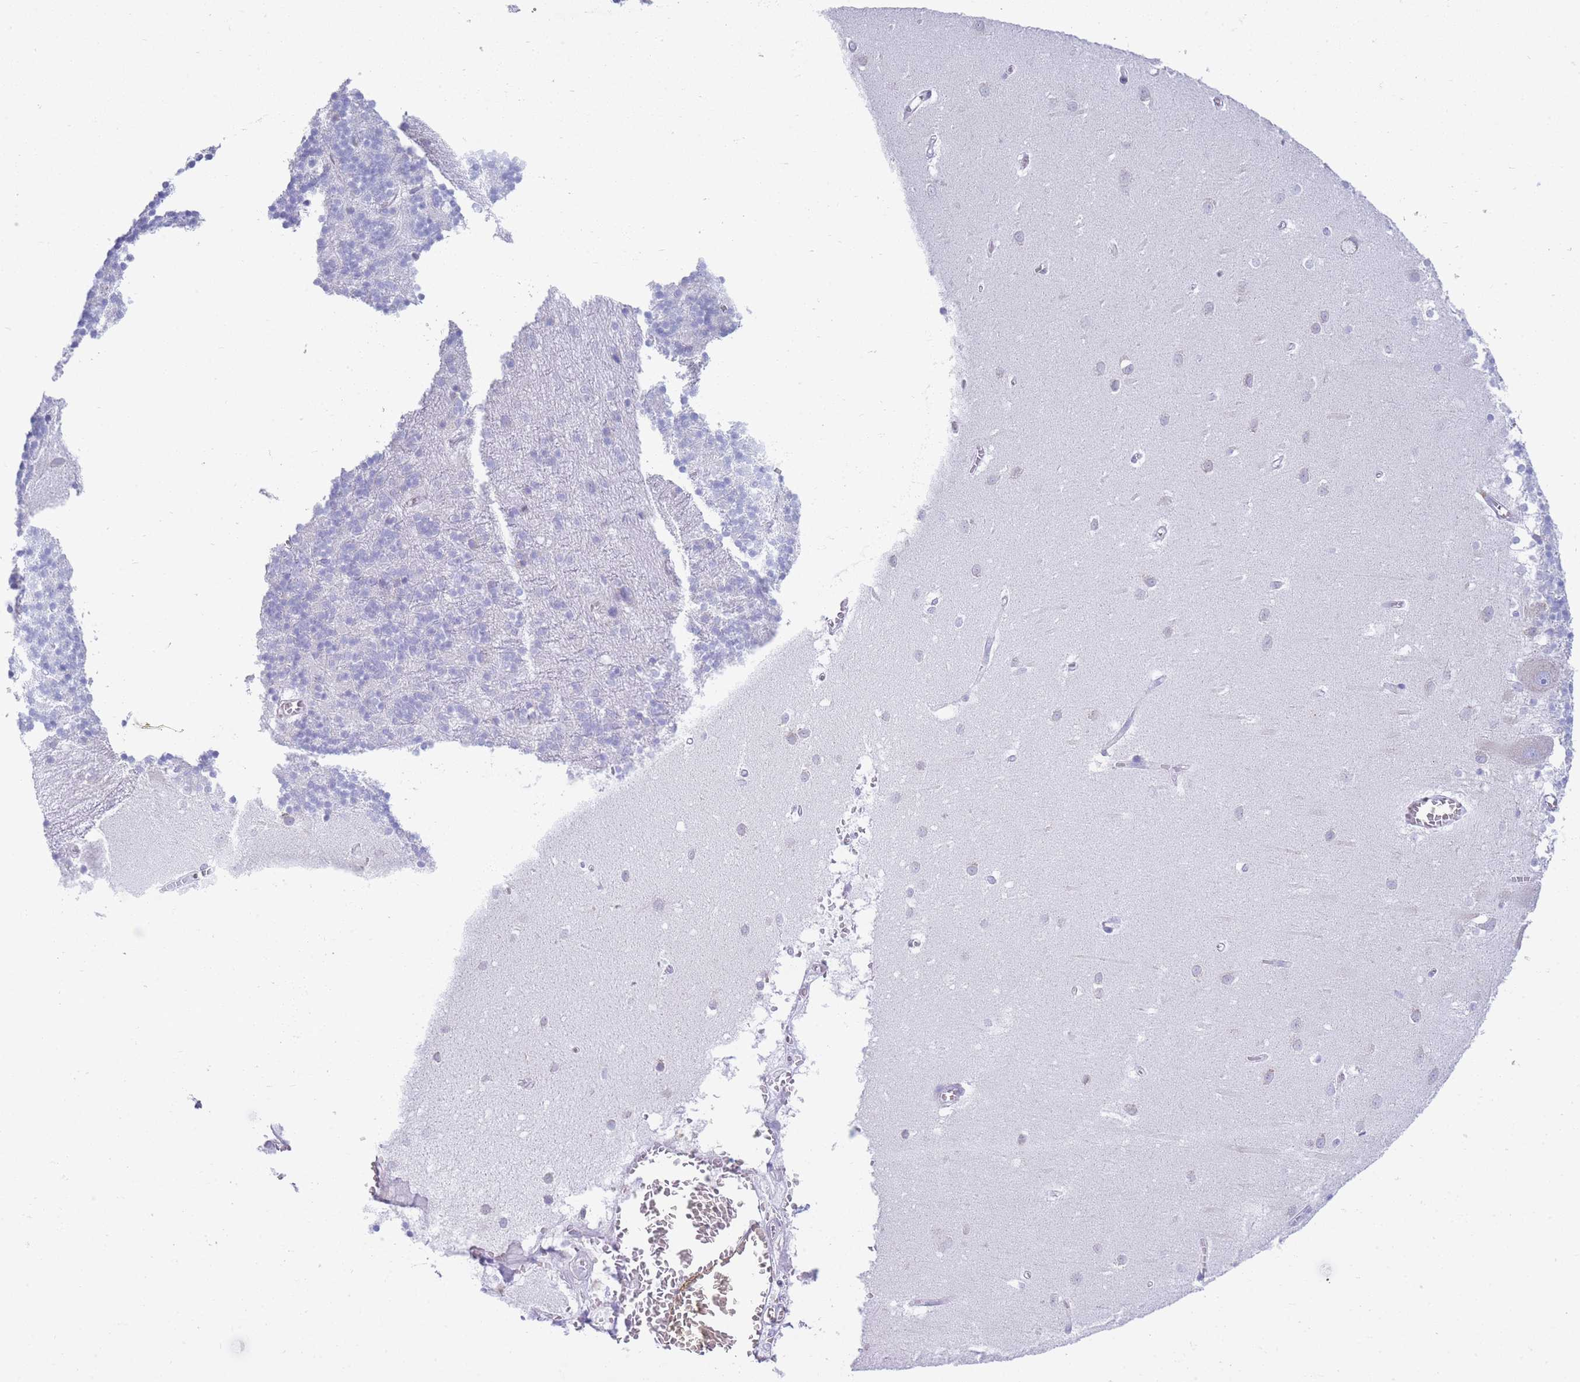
{"staining": {"intensity": "negative", "quantity": "none", "location": "none"}, "tissue": "cerebellum", "cell_type": "Cells in granular layer", "image_type": "normal", "snomed": [{"axis": "morphology", "description": "Normal tissue, NOS"}, {"axis": "topography", "description": "Cerebellum"}], "caption": "High power microscopy histopathology image of an IHC image of benign cerebellum, revealing no significant staining in cells in granular layer. (Brightfield microscopy of DAB IHC at high magnification).", "gene": "XKR8", "patient": {"sex": "male", "age": 54}}